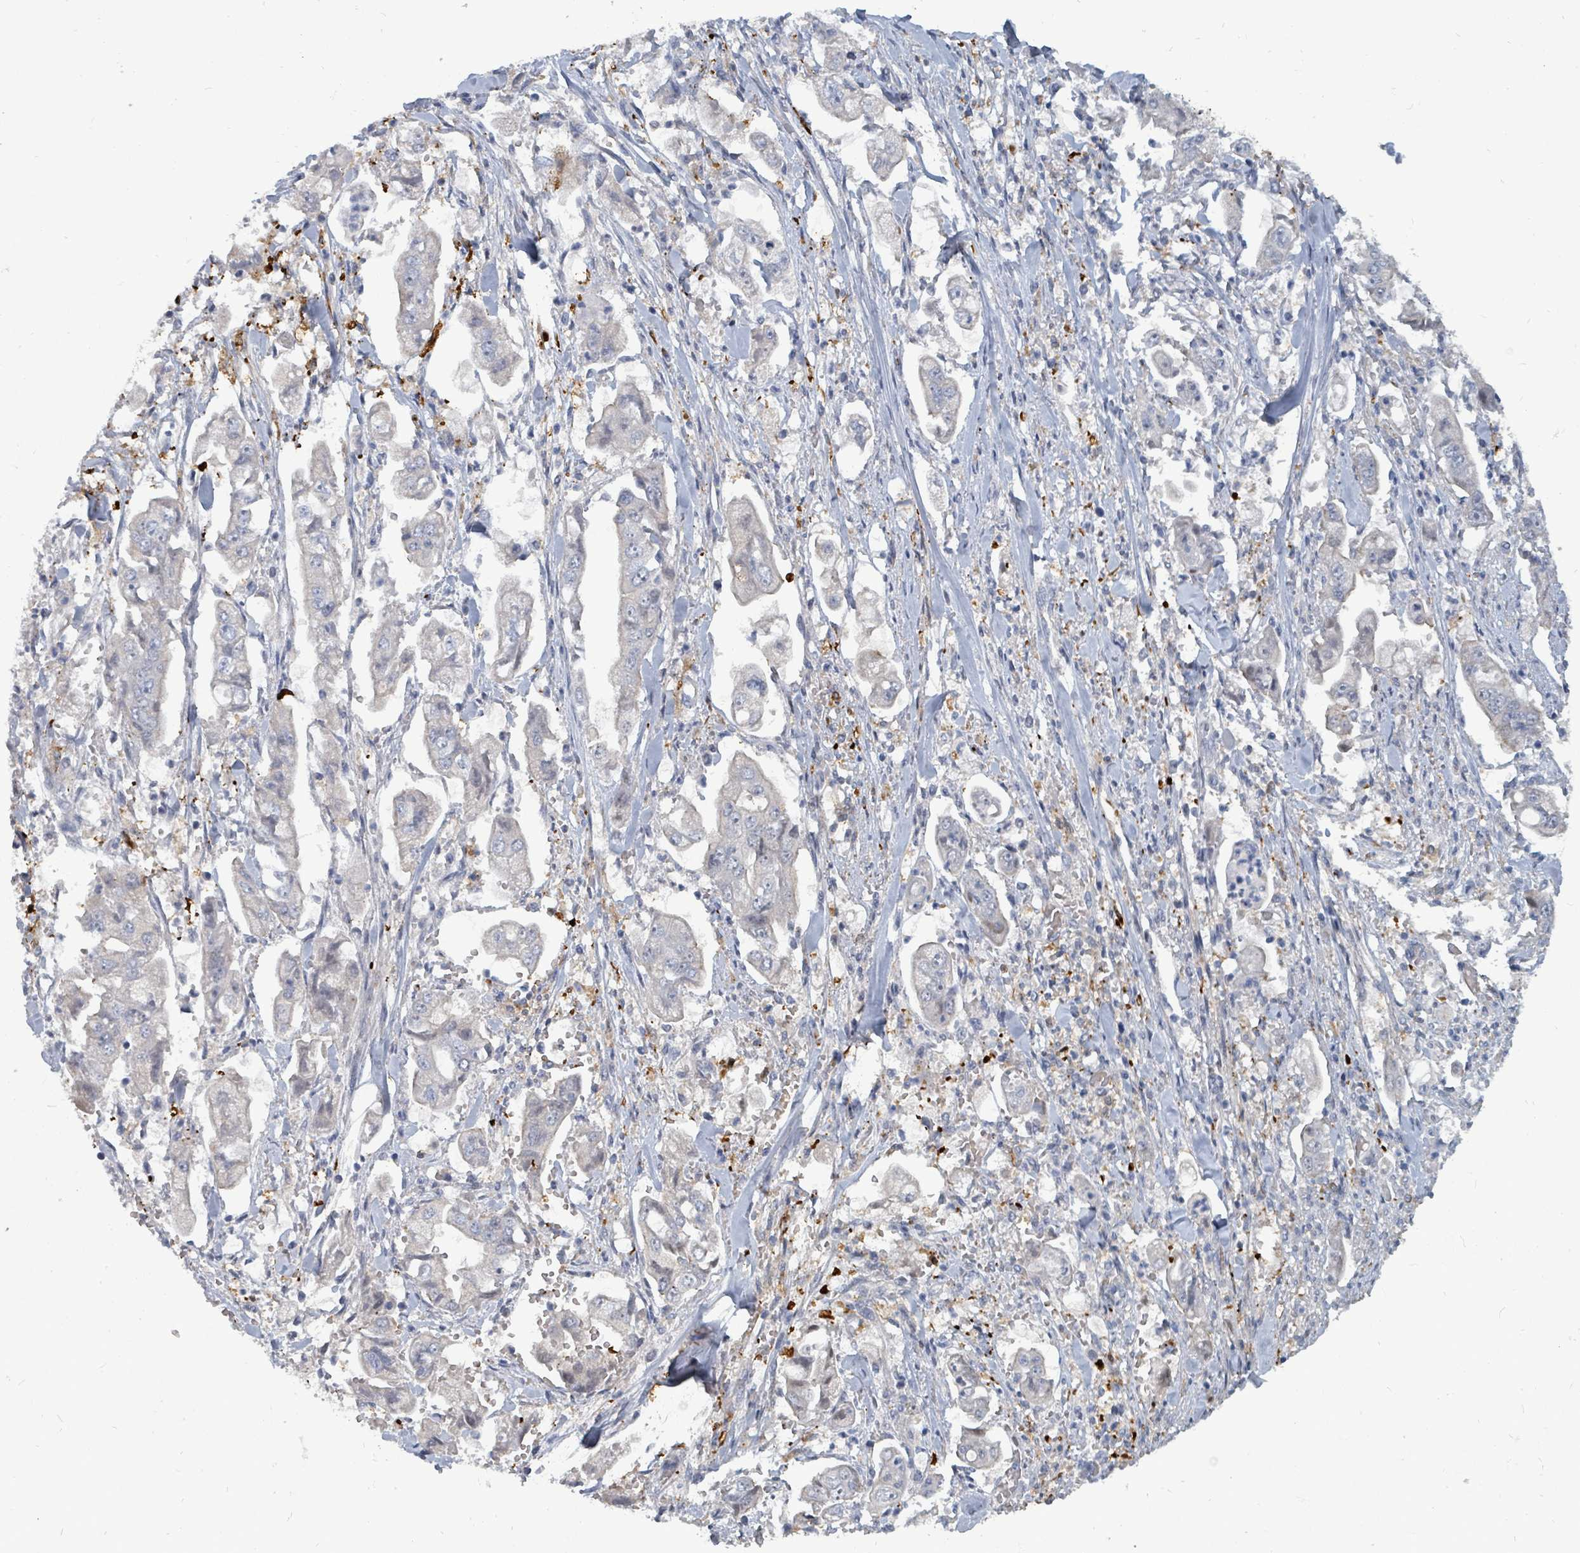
{"staining": {"intensity": "negative", "quantity": "none", "location": "none"}, "tissue": "stomach cancer", "cell_type": "Tumor cells", "image_type": "cancer", "snomed": [{"axis": "morphology", "description": "Adenocarcinoma, NOS"}, {"axis": "topography", "description": "Stomach"}], "caption": "Immunohistochemistry (IHC) image of human stomach cancer stained for a protein (brown), which displays no expression in tumor cells.", "gene": "TRDMT1", "patient": {"sex": "male", "age": 62}}